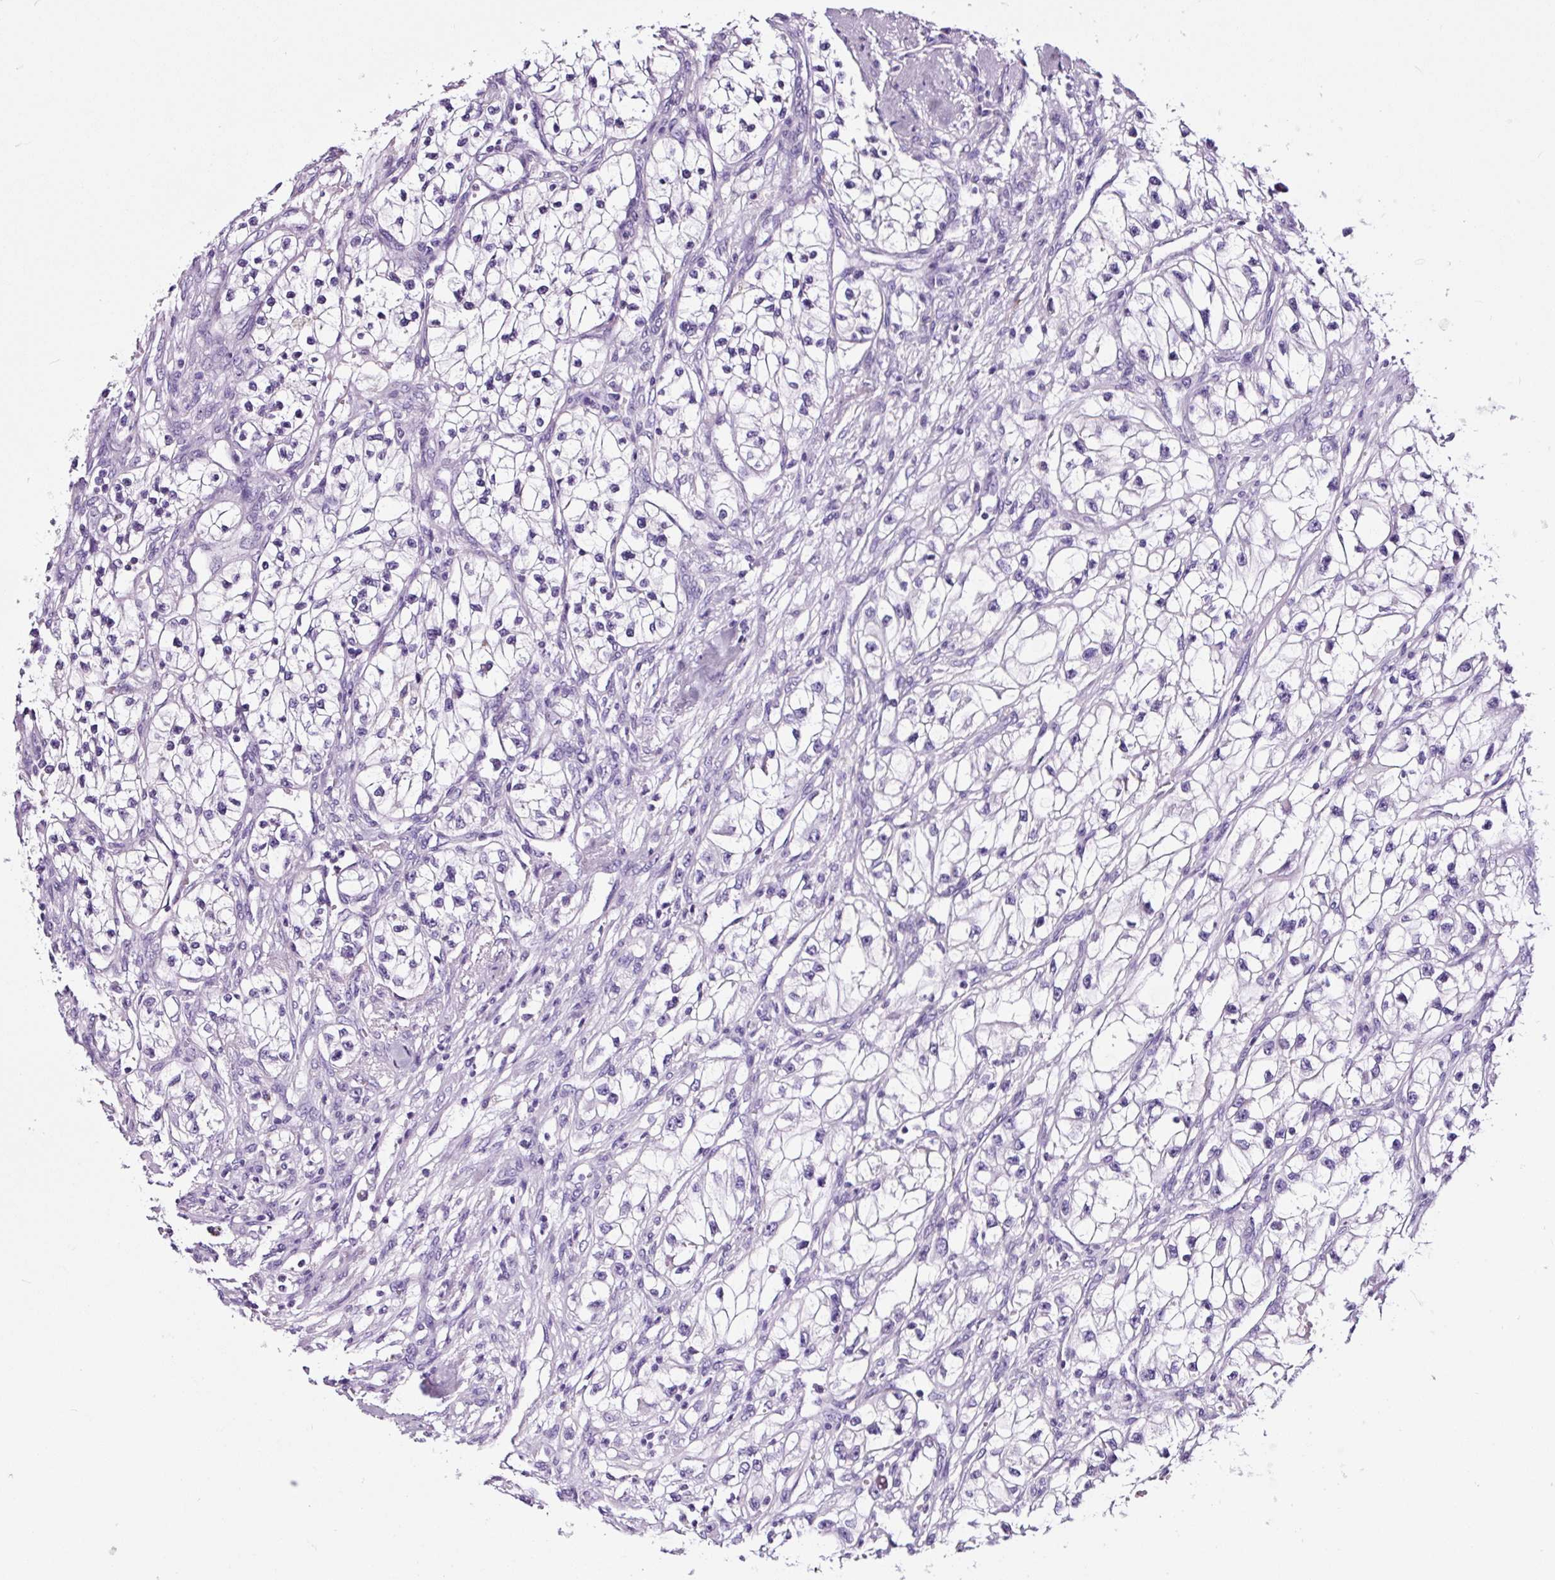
{"staining": {"intensity": "negative", "quantity": "none", "location": "none"}, "tissue": "renal cancer", "cell_type": "Tumor cells", "image_type": "cancer", "snomed": [{"axis": "morphology", "description": "Adenocarcinoma, NOS"}, {"axis": "topography", "description": "Kidney"}], "caption": "This is a micrograph of immunohistochemistry staining of renal cancer (adenocarcinoma), which shows no positivity in tumor cells. The staining is performed using DAB (3,3'-diaminobenzidine) brown chromogen with nuclei counter-stained in using hematoxylin.", "gene": "FBXL7", "patient": {"sex": "female", "age": 57}}